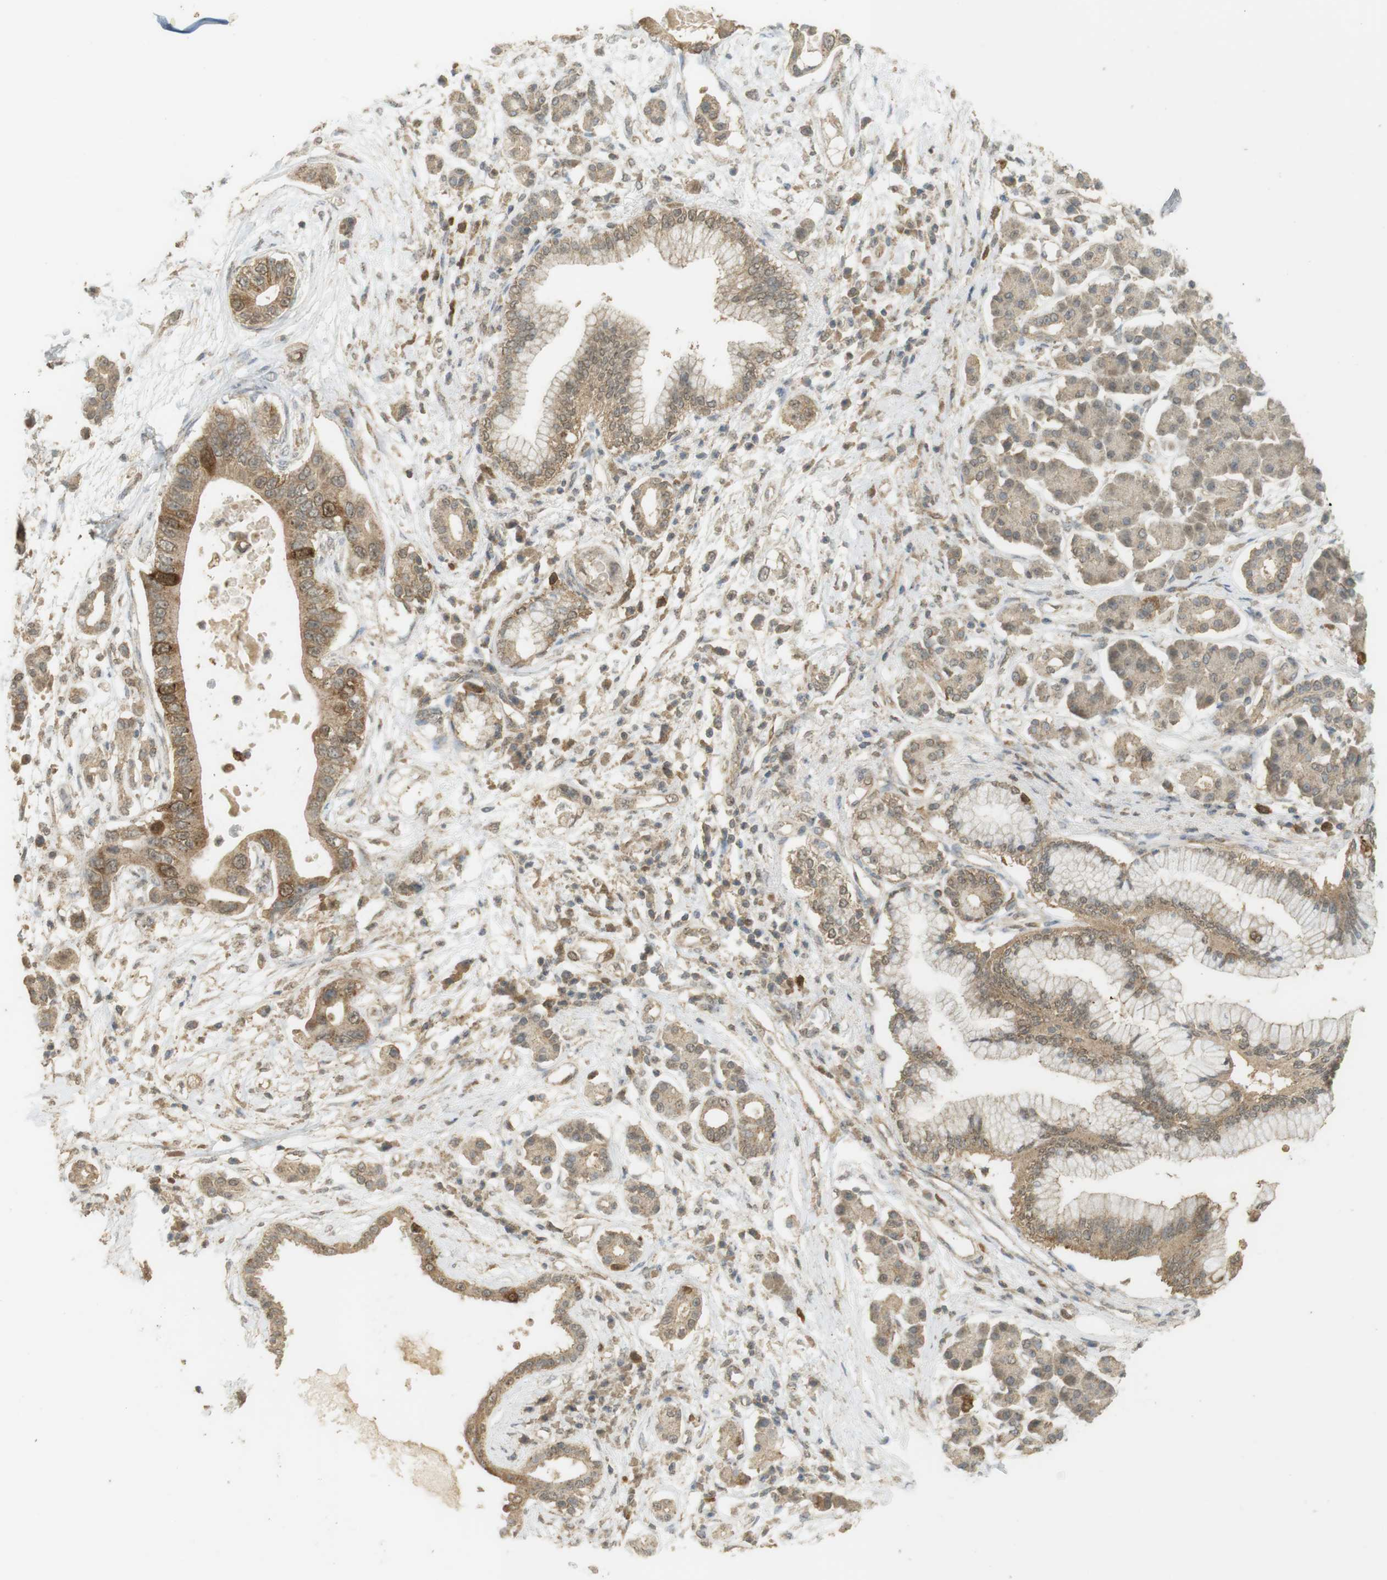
{"staining": {"intensity": "strong", "quantity": "<25%", "location": "cytoplasmic/membranous"}, "tissue": "pancreatic cancer", "cell_type": "Tumor cells", "image_type": "cancer", "snomed": [{"axis": "morphology", "description": "Adenocarcinoma, NOS"}, {"axis": "topography", "description": "Pancreas"}], "caption": "Immunohistochemistry (IHC) of human pancreatic cancer shows medium levels of strong cytoplasmic/membranous expression in approximately <25% of tumor cells. (DAB (3,3'-diaminobenzidine) = brown stain, brightfield microscopy at high magnification).", "gene": "TTK", "patient": {"sex": "male", "age": 77}}